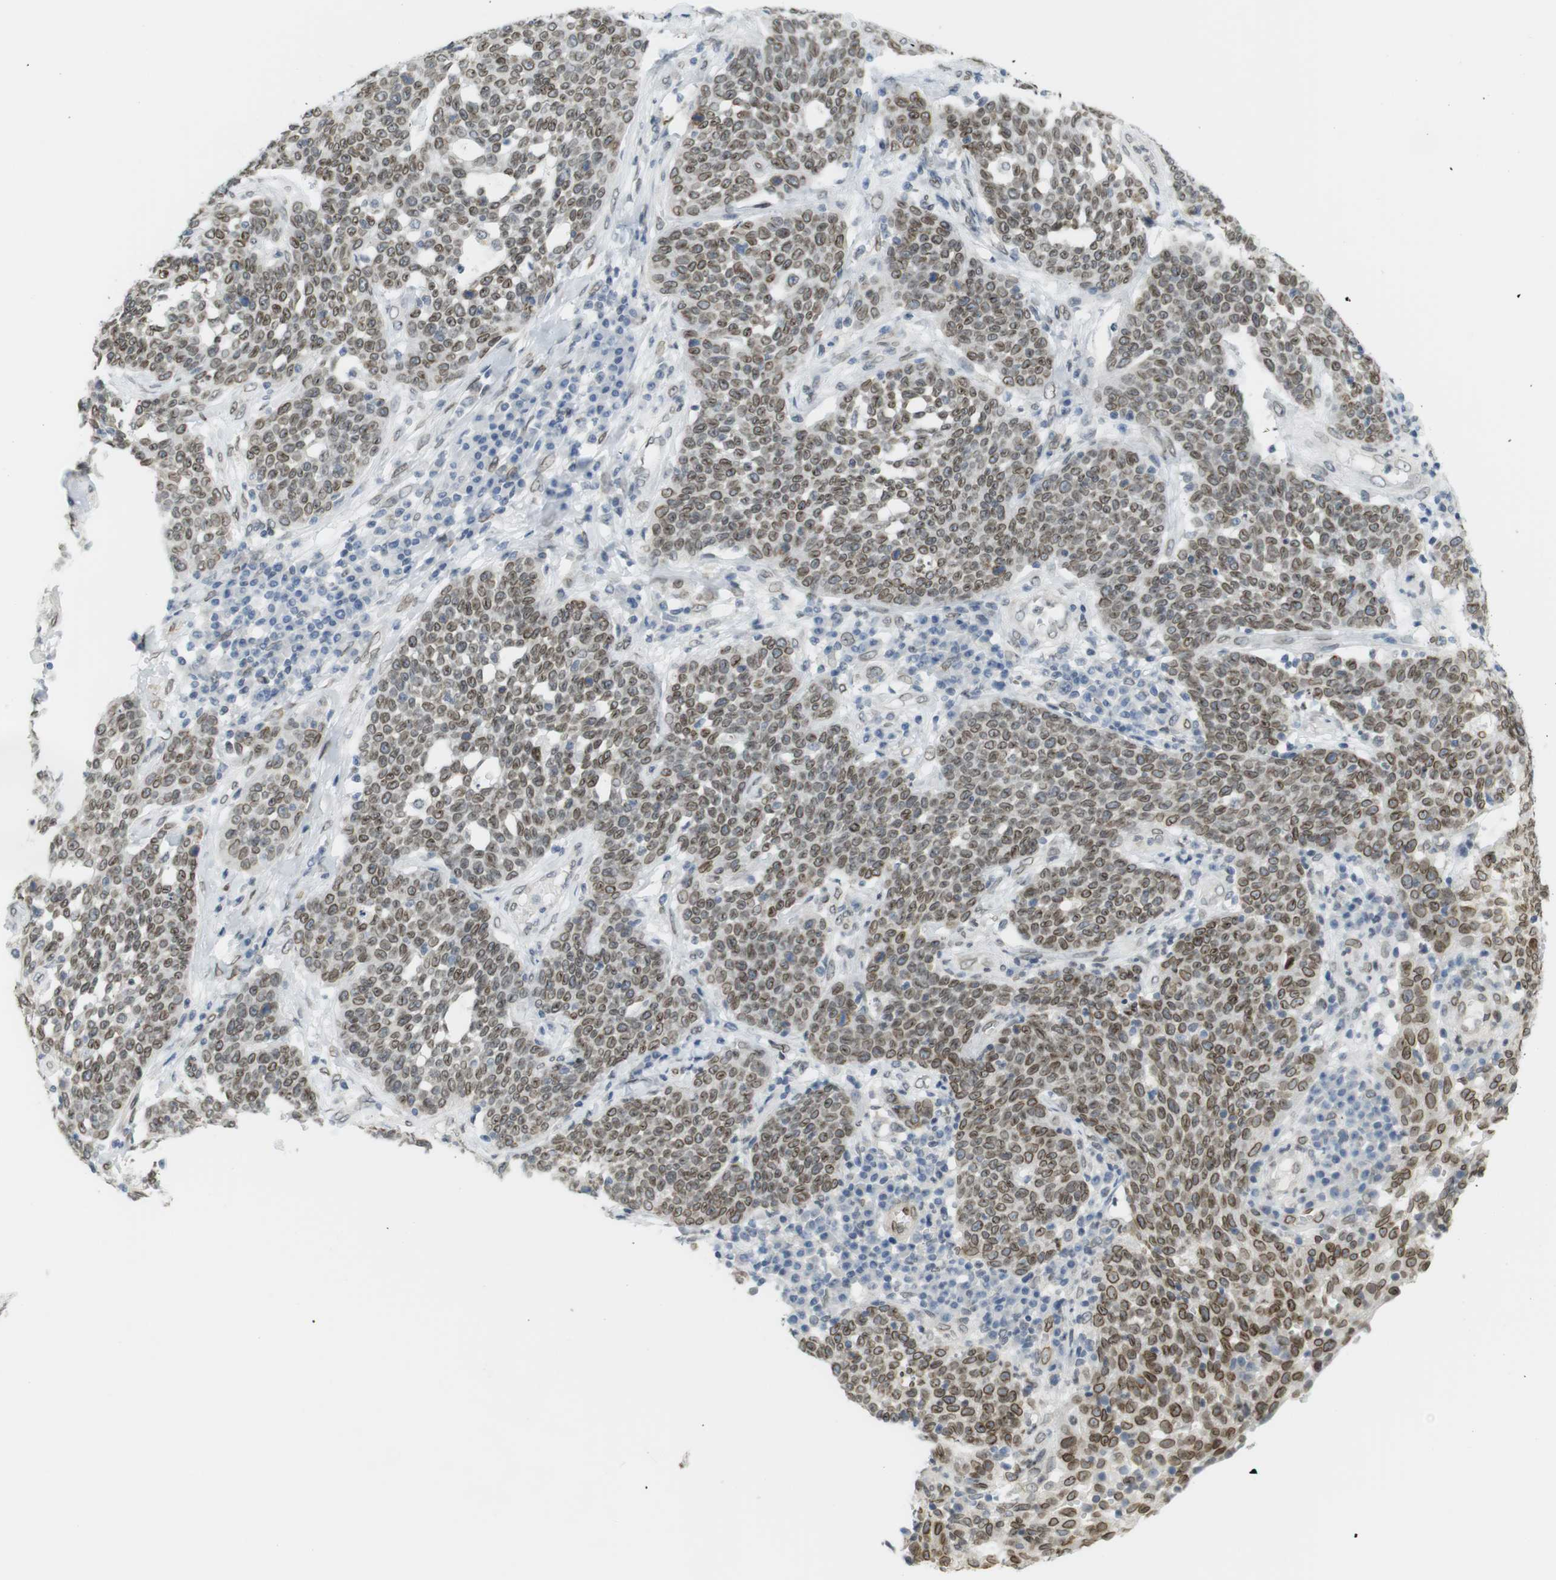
{"staining": {"intensity": "moderate", "quantity": ">75%", "location": "cytoplasmic/membranous,nuclear"}, "tissue": "cervical cancer", "cell_type": "Tumor cells", "image_type": "cancer", "snomed": [{"axis": "morphology", "description": "Squamous cell carcinoma, NOS"}, {"axis": "topography", "description": "Cervix"}], "caption": "Approximately >75% of tumor cells in cervical cancer (squamous cell carcinoma) show moderate cytoplasmic/membranous and nuclear protein positivity as visualized by brown immunohistochemical staining.", "gene": "ARL6IP6", "patient": {"sex": "female", "age": 34}}